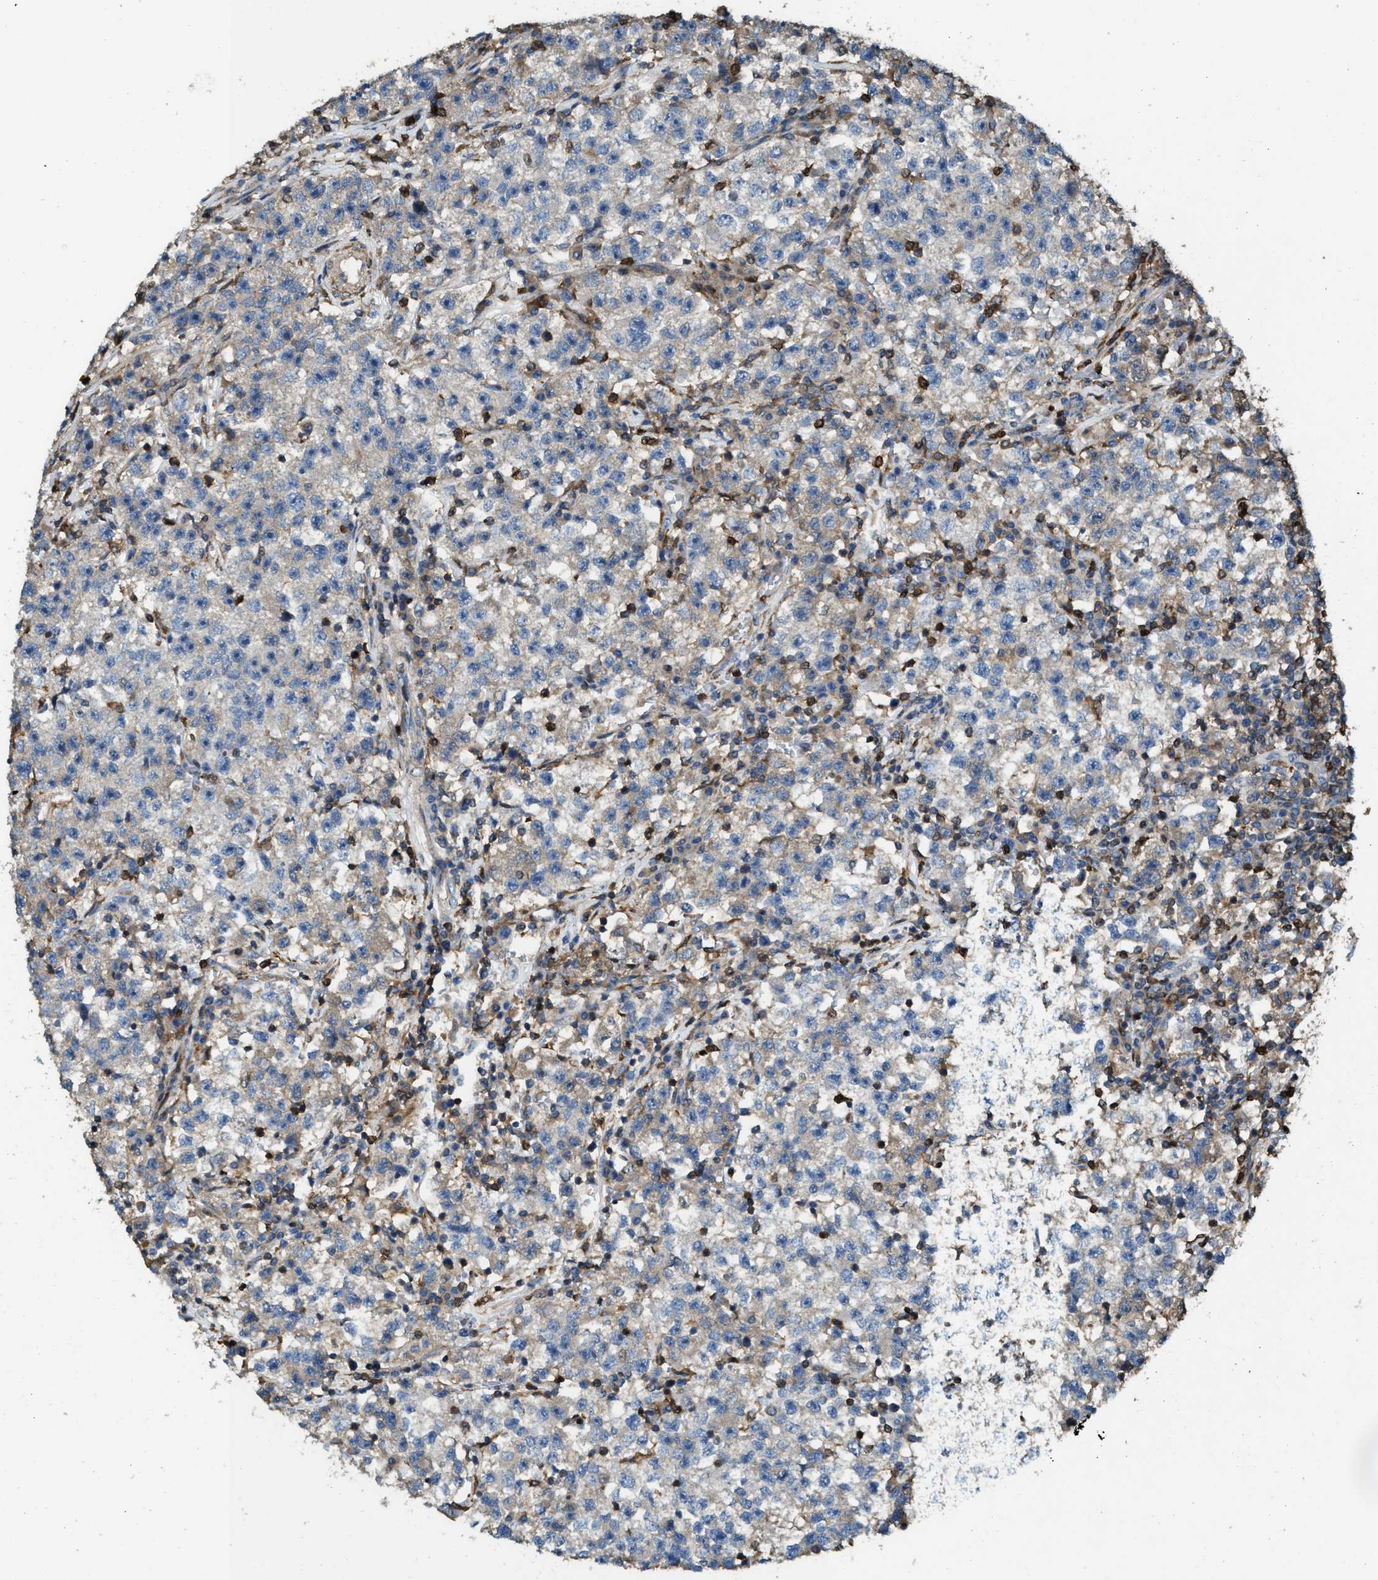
{"staining": {"intensity": "negative", "quantity": "none", "location": "none"}, "tissue": "testis cancer", "cell_type": "Tumor cells", "image_type": "cancer", "snomed": [{"axis": "morphology", "description": "Seminoma, NOS"}, {"axis": "topography", "description": "Testis"}], "caption": "A high-resolution histopathology image shows IHC staining of testis seminoma, which reveals no significant expression in tumor cells.", "gene": "SERPINB5", "patient": {"sex": "male", "age": 22}}